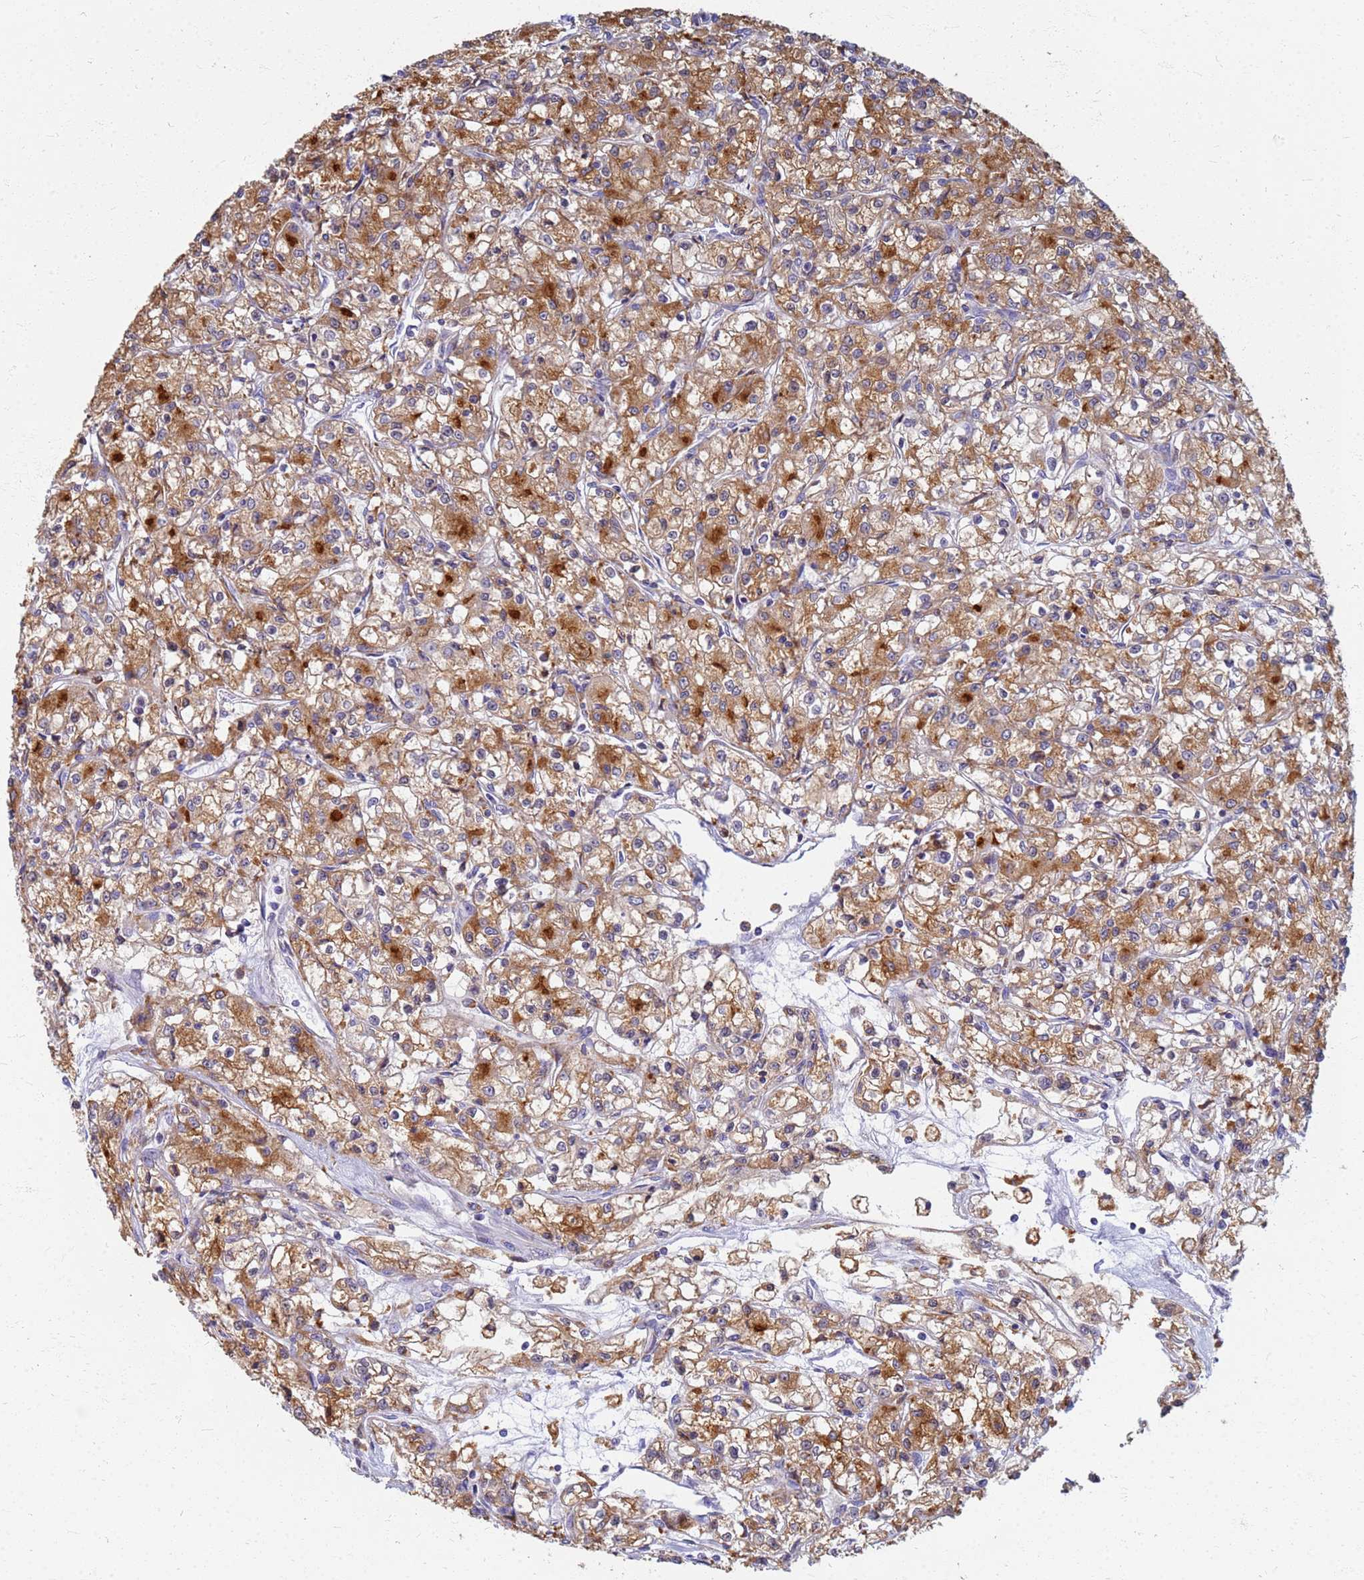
{"staining": {"intensity": "moderate", "quantity": ">75%", "location": "cytoplasmic/membranous"}, "tissue": "renal cancer", "cell_type": "Tumor cells", "image_type": "cancer", "snomed": [{"axis": "morphology", "description": "Adenocarcinoma, NOS"}, {"axis": "topography", "description": "Kidney"}], "caption": "Adenocarcinoma (renal) stained with a brown dye reveals moderate cytoplasmic/membranous positive positivity in approximately >75% of tumor cells.", "gene": "ATP6V1E1", "patient": {"sex": "female", "age": 59}}